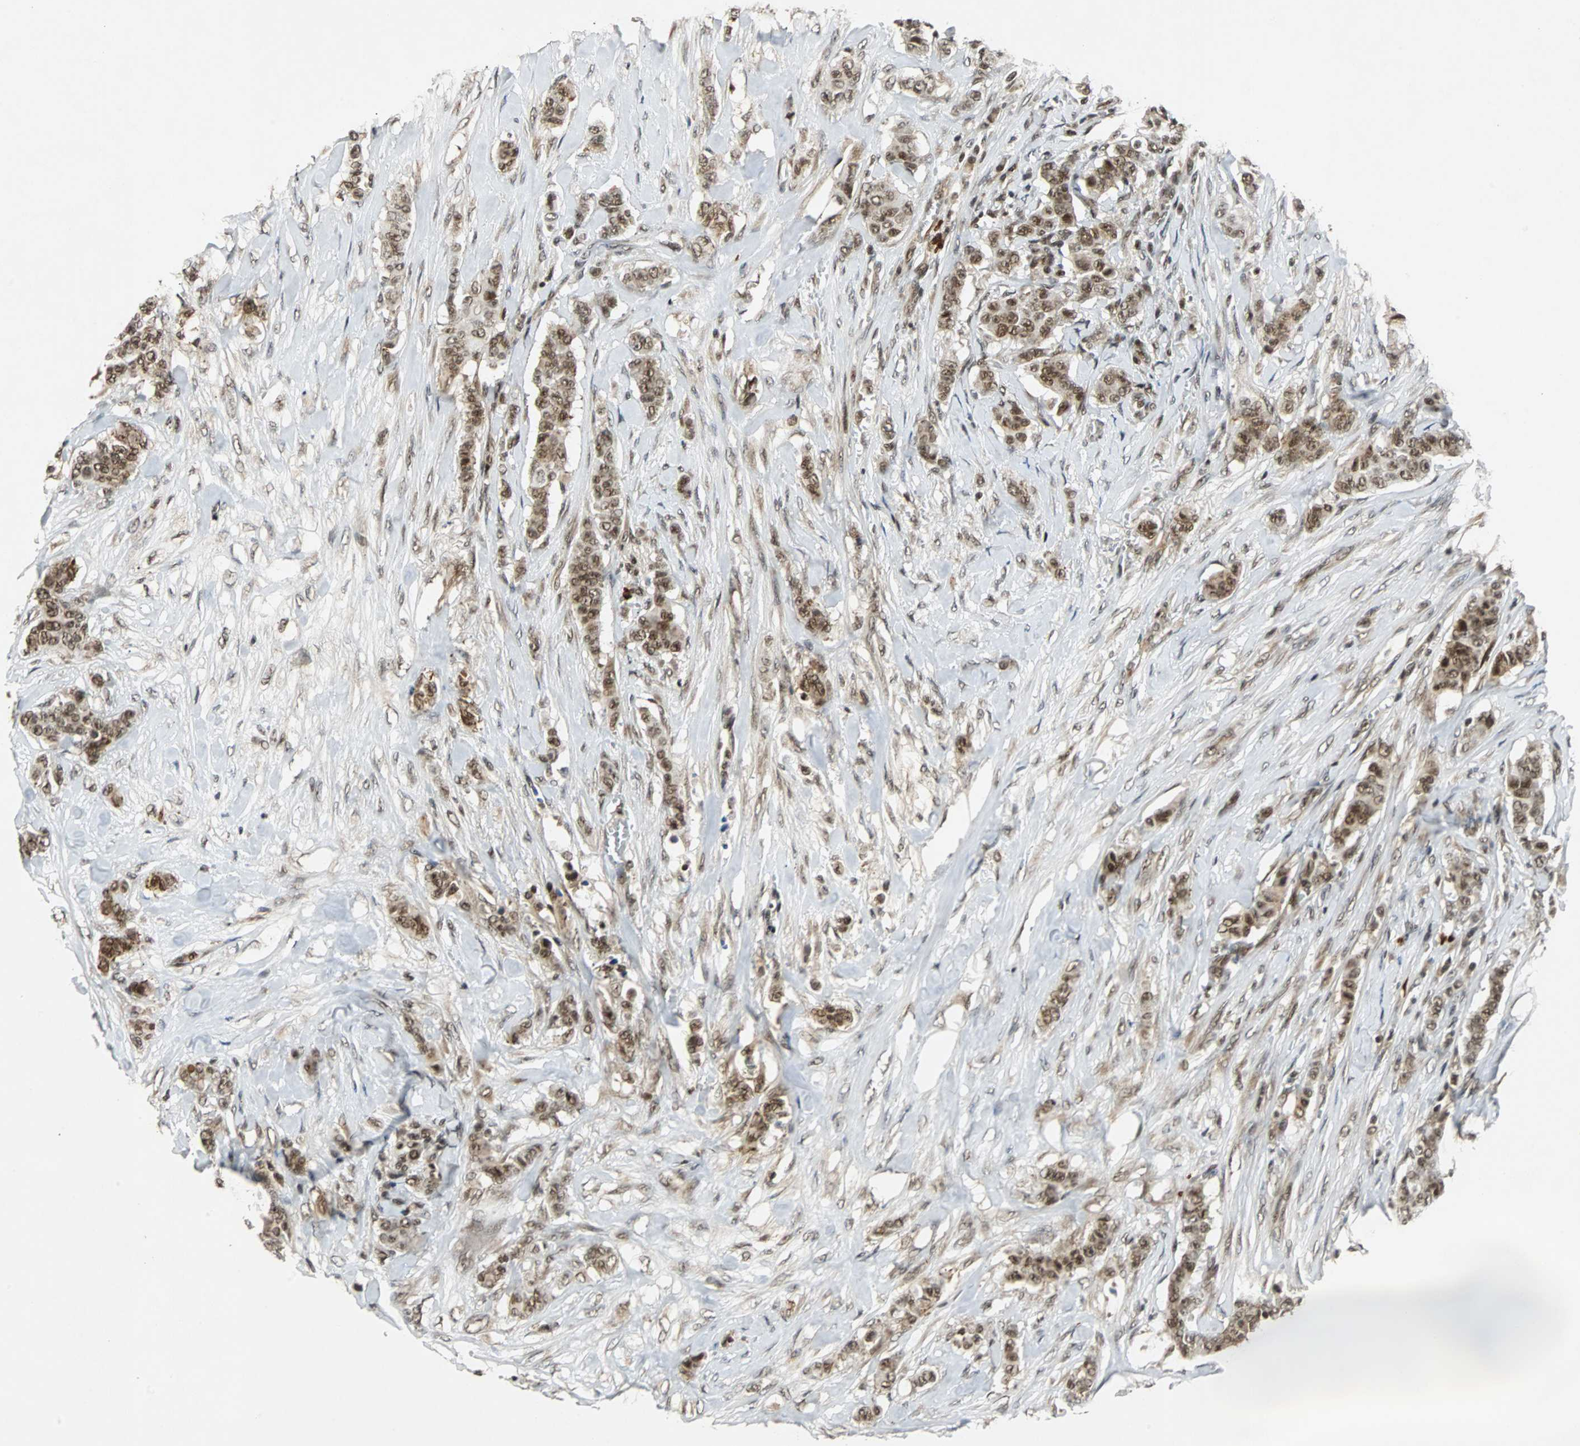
{"staining": {"intensity": "moderate", "quantity": ">75%", "location": "nuclear"}, "tissue": "breast cancer", "cell_type": "Tumor cells", "image_type": "cancer", "snomed": [{"axis": "morphology", "description": "Duct carcinoma"}, {"axis": "topography", "description": "Breast"}], "caption": "The immunohistochemical stain shows moderate nuclear staining in tumor cells of breast infiltrating ductal carcinoma tissue.", "gene": "TAF5", "patient": {"sex": "female", "age": 40}}